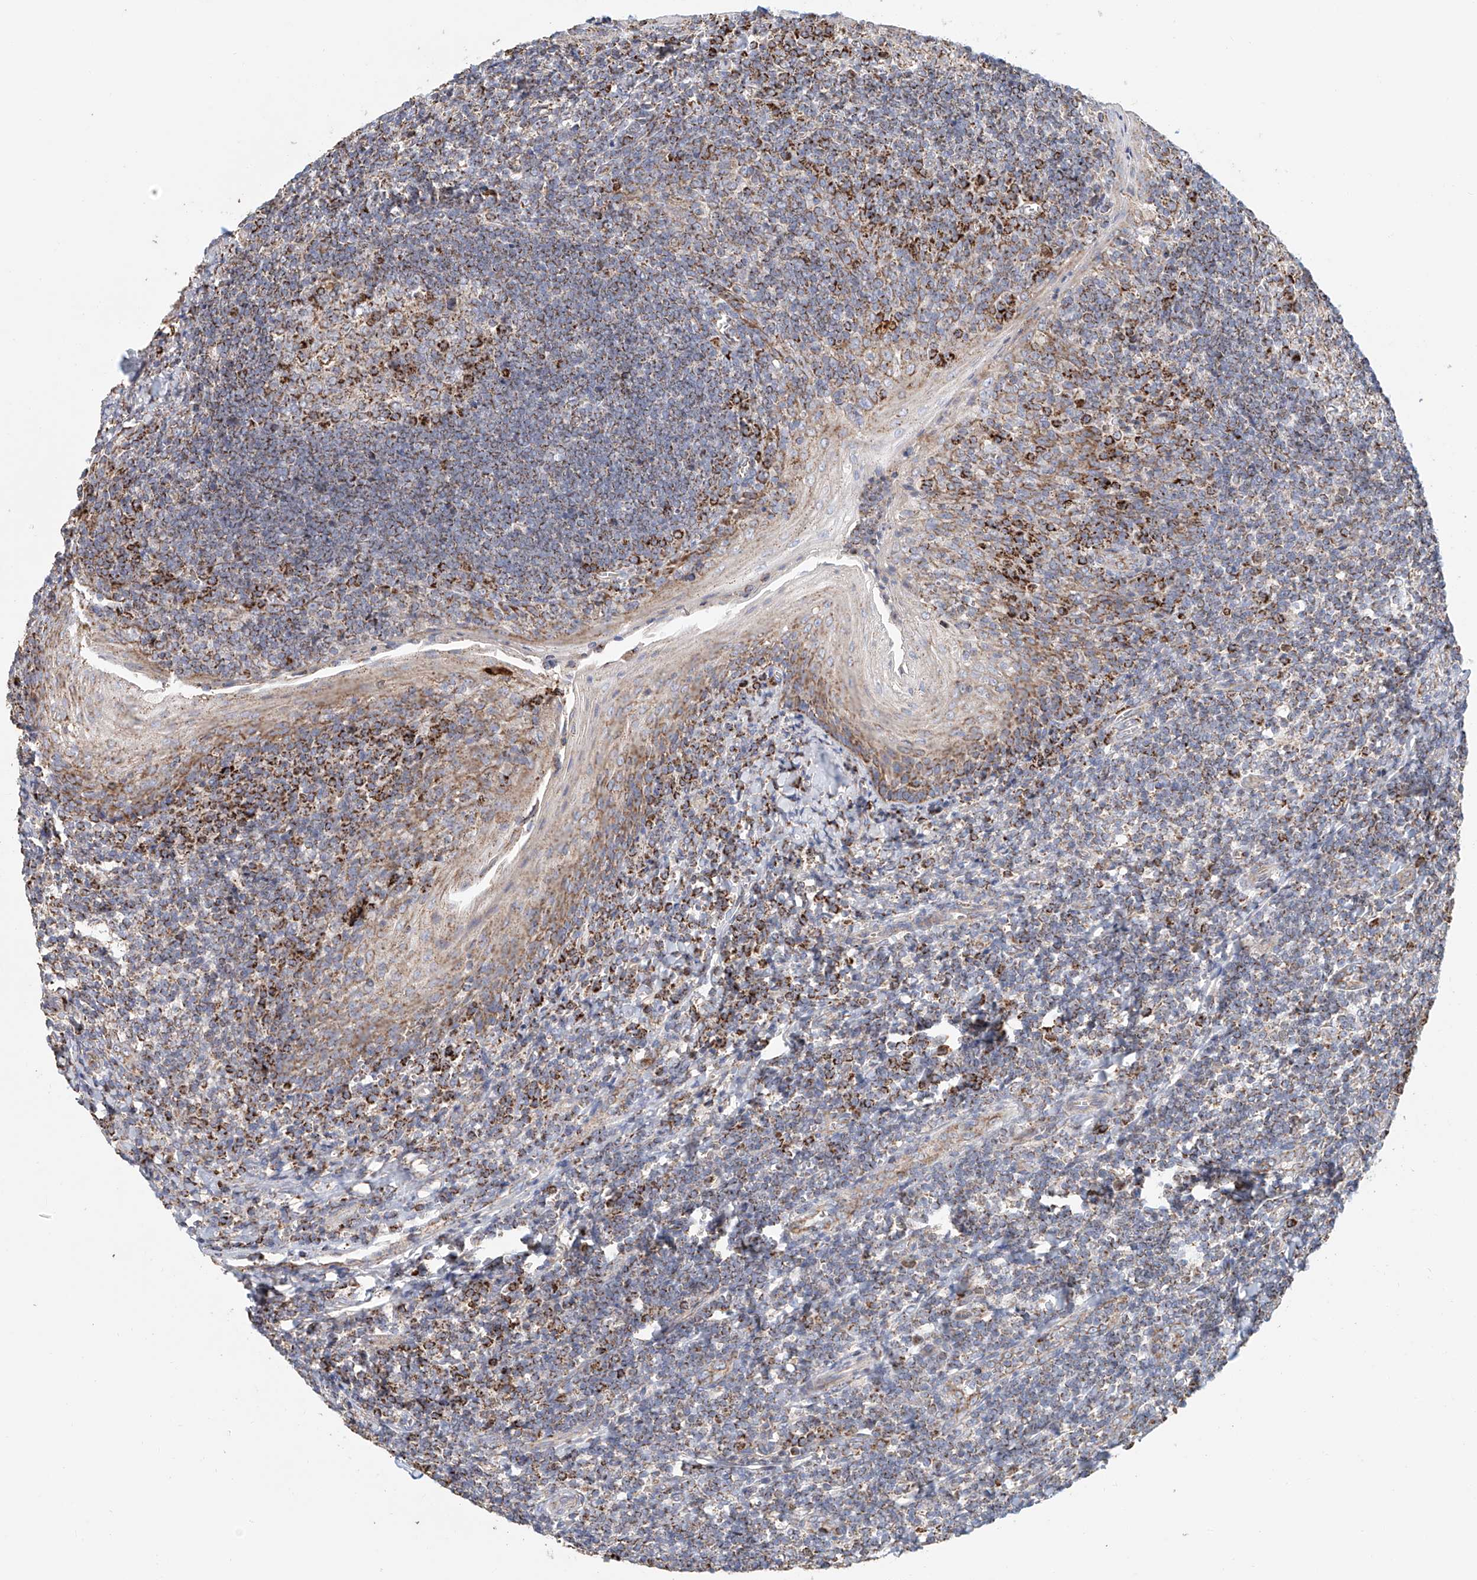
{"staining": {"intensity": "strong", "quantity": "25%-75%", "location": "cytoplasmic/membranous"}, "tissue": "tonsil", "cell_type": "Germinal center cells", "image_type": "normal", "snomed": [{"axis": "morphology", "description": "Normal tissue, NOS"}, {"axis": "topography", "description": "Tonsil"}], "caption": "Protein staining displays strong cytoplasmic/membranous staining in approximately 25%-75% of germinal center cells in normal tonsil.", "gene": "MCL1", "patient": {"sex": "male", "age": 27}}